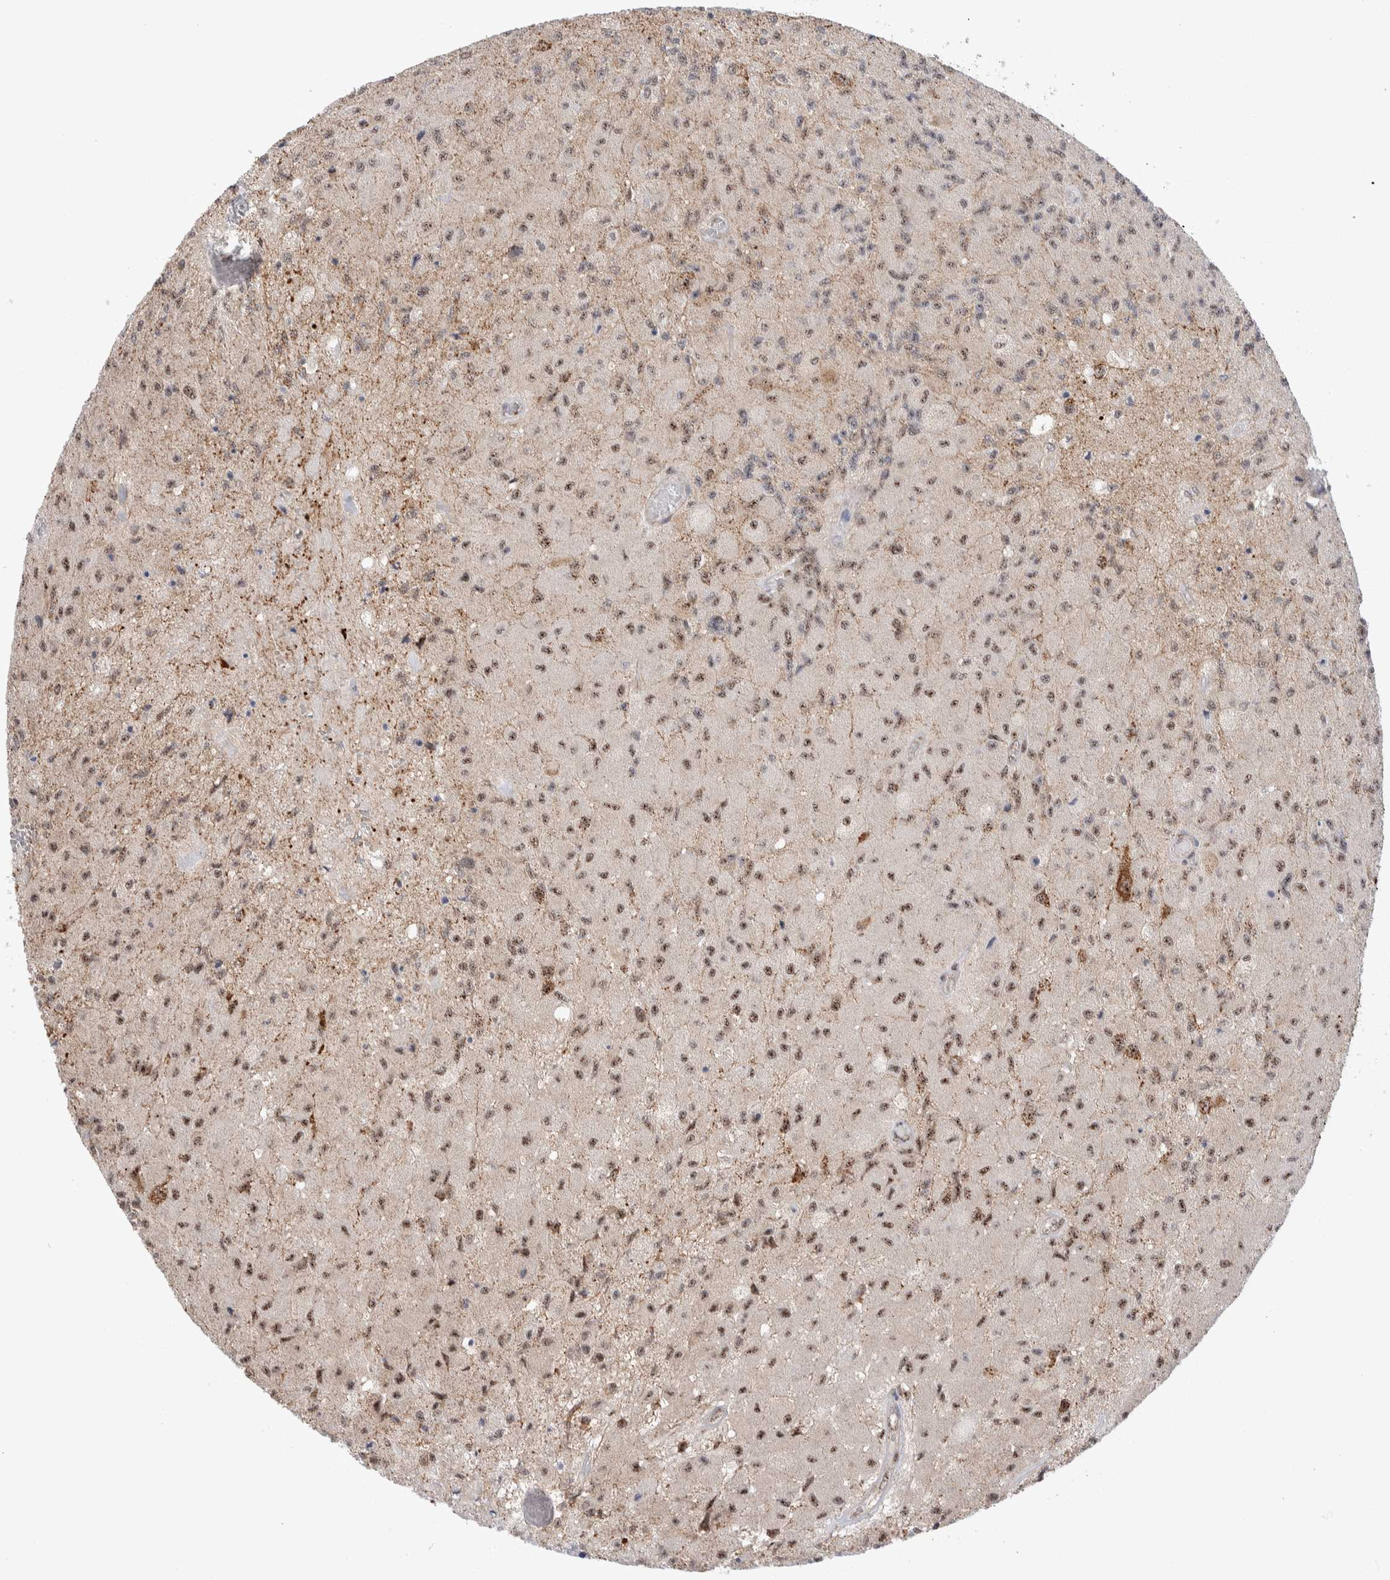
{"staining": {"intensity": "moderate", "quantity": ">75%", "location": "nuclear"}, "tissue": "glioma", "cell_type": "Tumor cells", "image_type": "cancer", "snomed": [{"axis": "morphology", "description": "Normal tissue, NOS"}, {"axis": "morphology", "description": "Glioma, malignant, High grade"}, {"axis": "topography", "description": "Cerebral cortex"}], "caption": "A brown stain labels moderate nuclear staining of a protein in glioma tumor cells. (brown staining indicates protein expression, while blue staining denotes nuclei).", "gene": "ZNF695", "patient": {"sex": "male", "age": 77}}